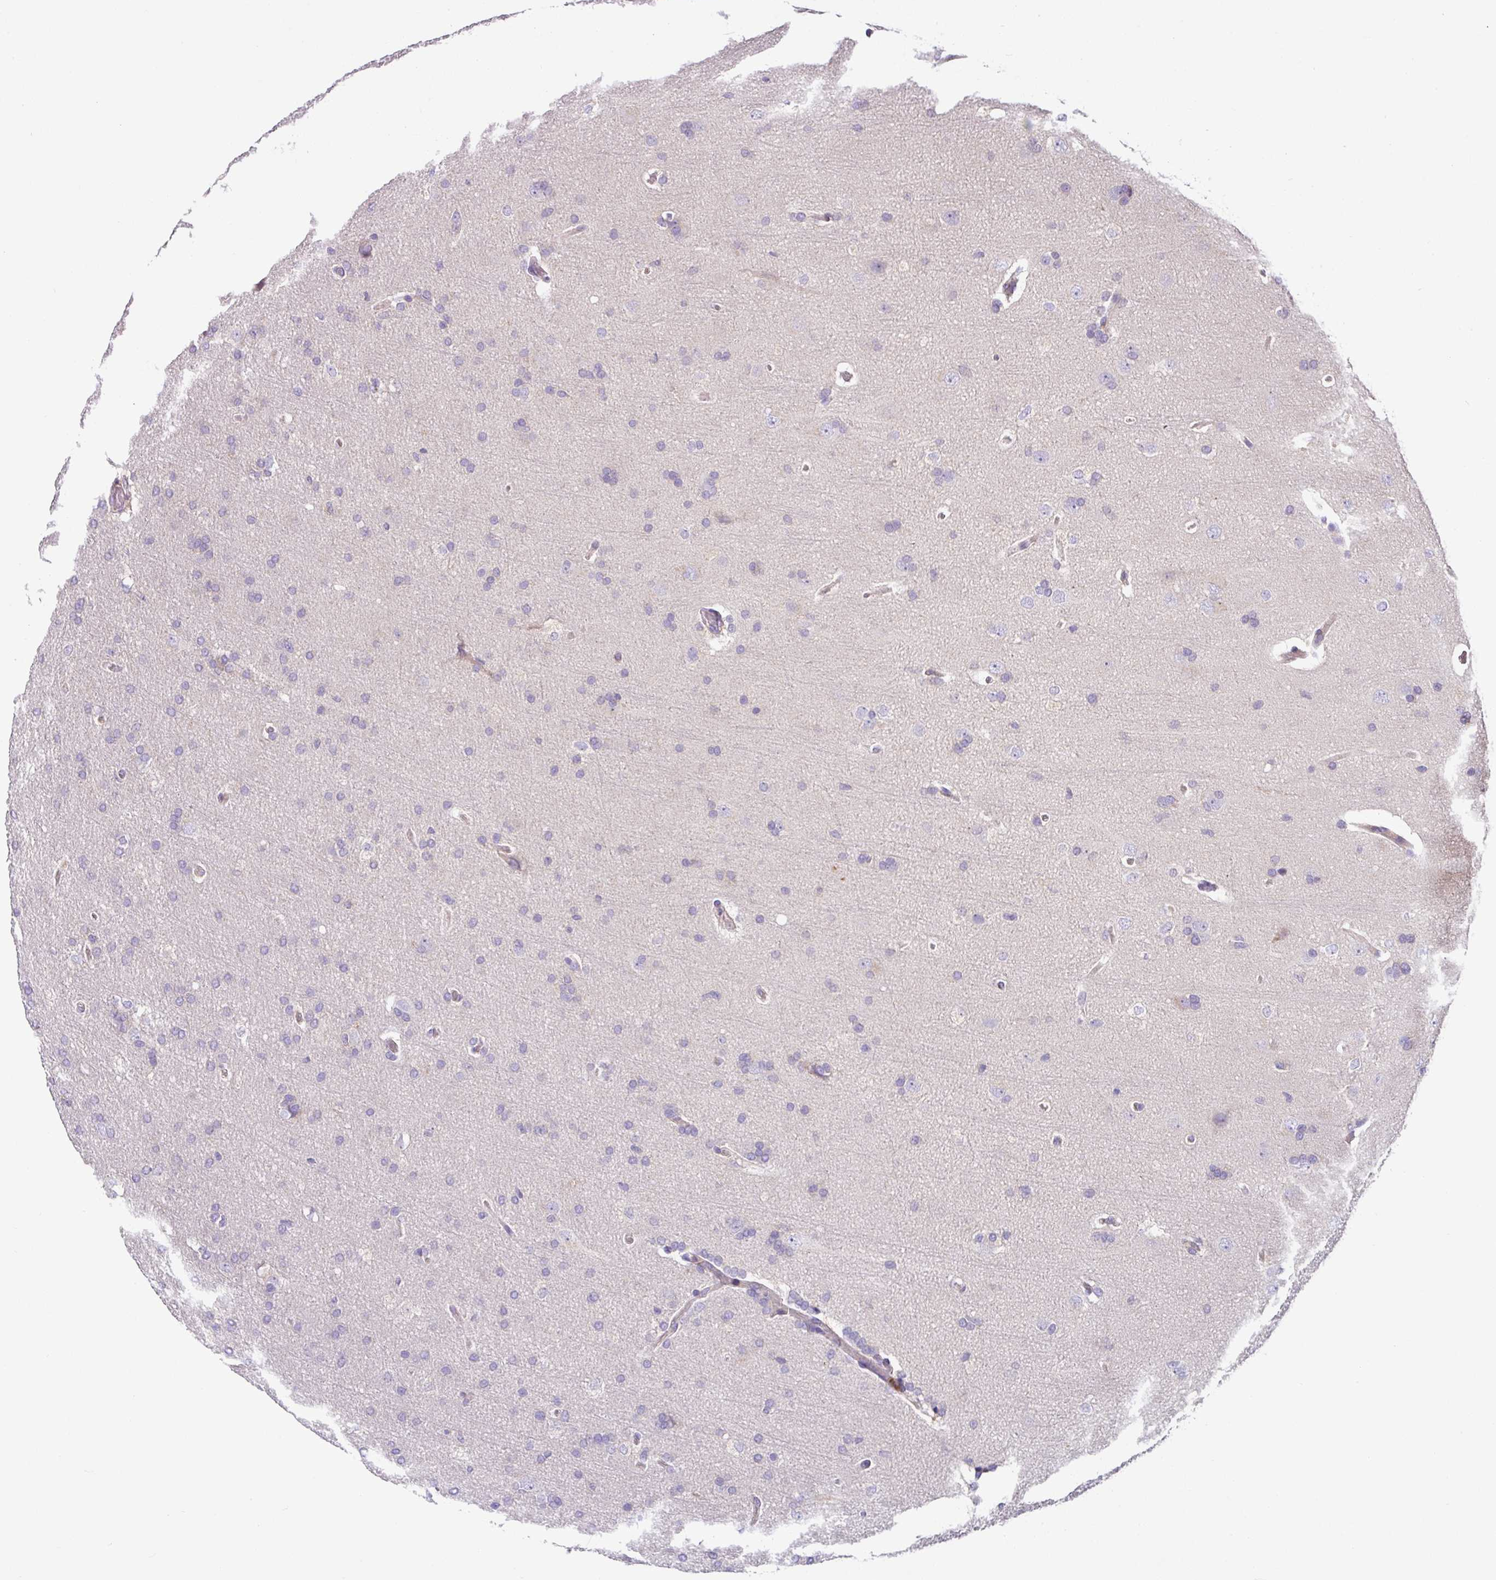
{"staining": {"intensity": "negative", "quantity": "none", "location": "none"}, "tissue": "glioma", "cell_type": "Tumor cells", "image_type": "cancer", "snomed": [{"axis": "morphology", "description": "Glioma, malignant, High grade"}, {"axis": "topography", "description": "Brain"}], "caption": "Immunohistochemistry (IHC) of human malignant glioma (high-grade) shows no positivity in tumor cells. The staining is performed using DAB (3,3'-diaminobenzidine) brown chromogen with nuclei counter-stained in using hematoxylin.", "gene": "CRISP3", "patient": {"sex": "male", "age": 56}}